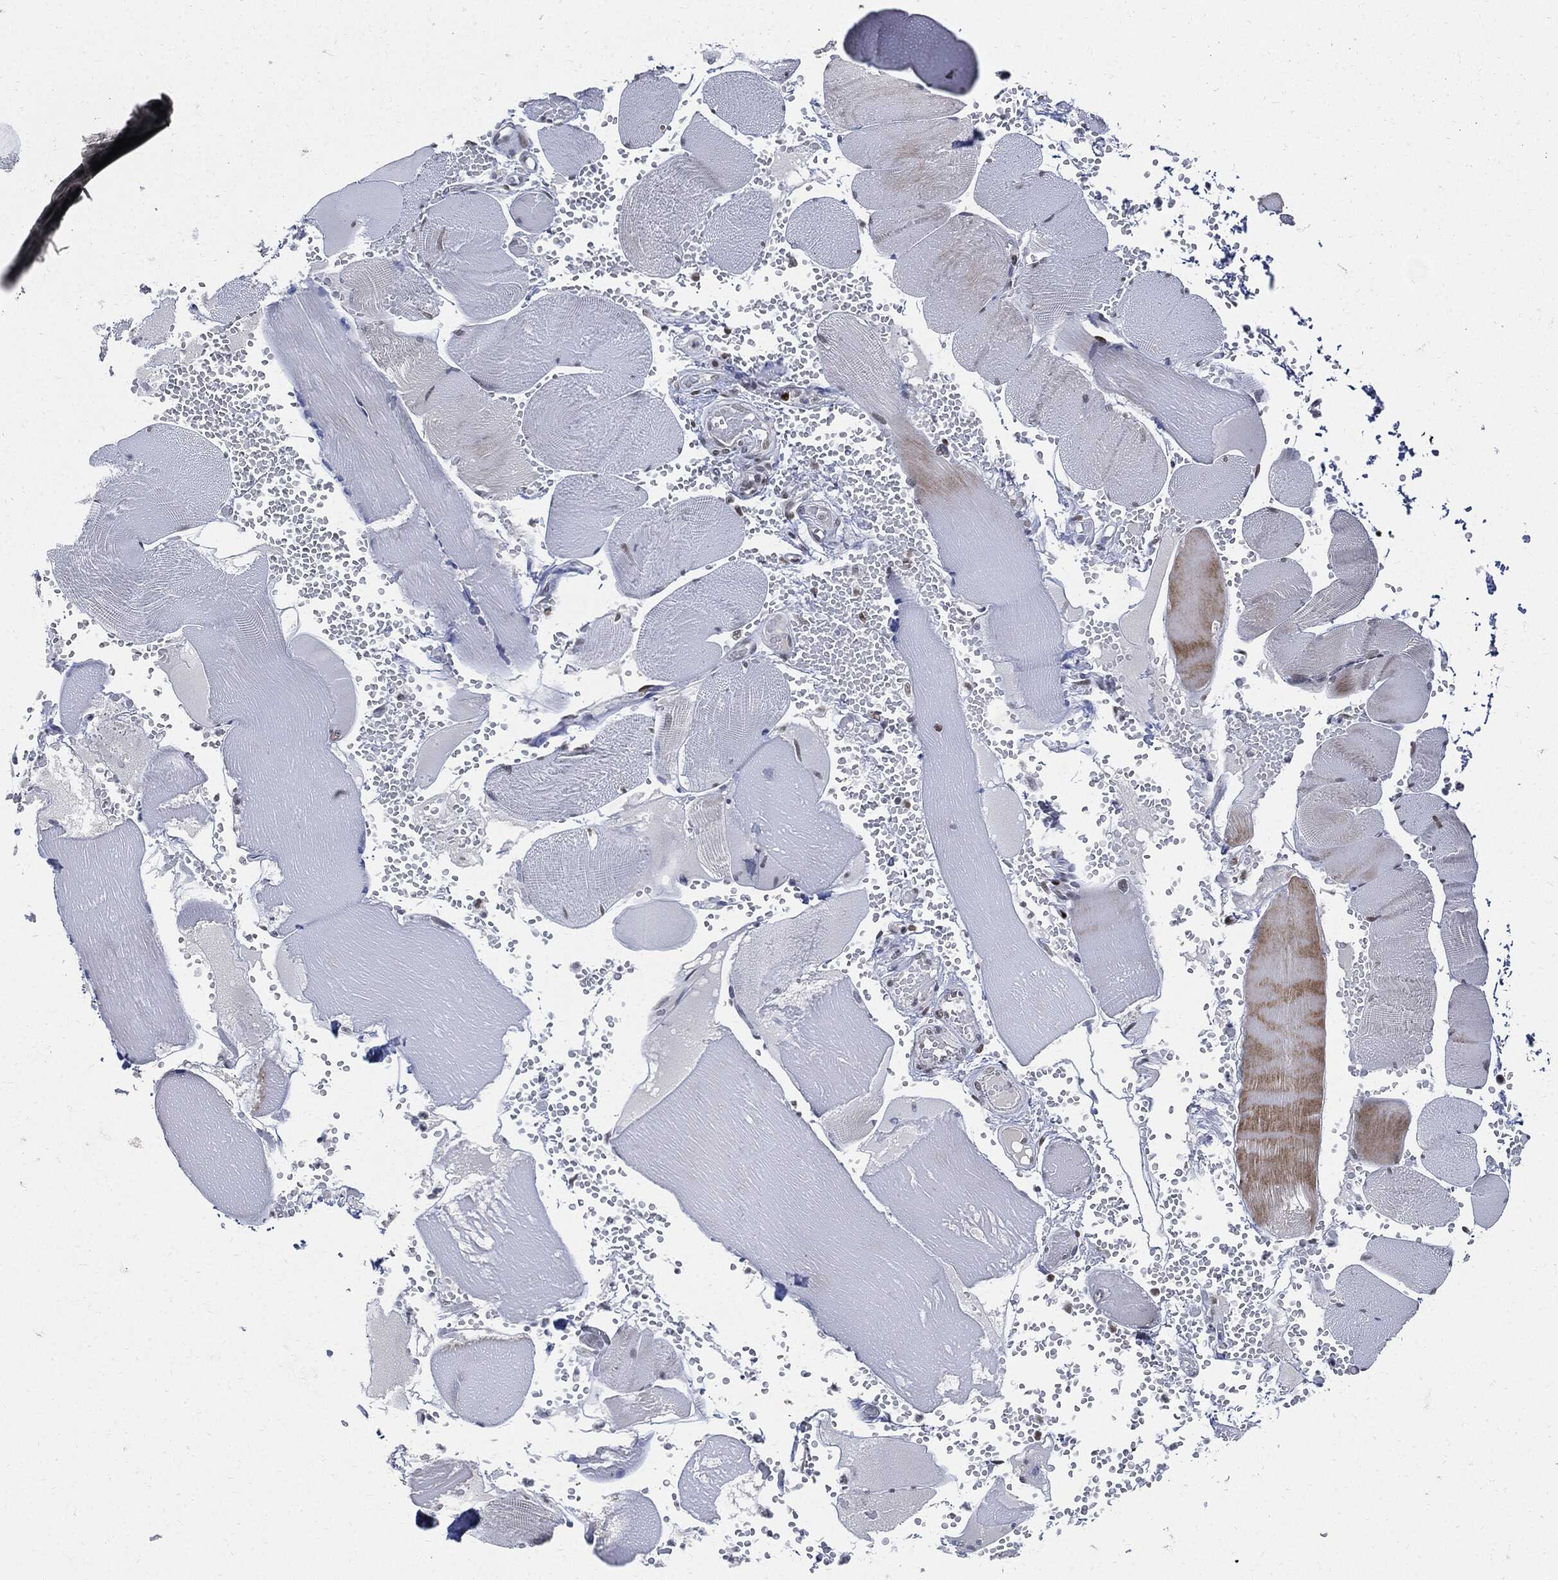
{"staining": {"intensity": "weak", "quantity": "<25%", "location": "cytoplasmic/membranous"}, "tissue": "skeletal muscle", "cell_type": "Myocytes", "image_type": "normal", "snomed": [{"axis": "morphology", "description": "Normal tissue, NOS"}, {"axis": "topography", "description": "Skeletal muscle"}], "caption": "Histopathology image shows no significant protein positivity in myocytes of unremarkable skeletal muscle.", "gene": "PCNA", "patient": {"sex": "male", "age": 56}}